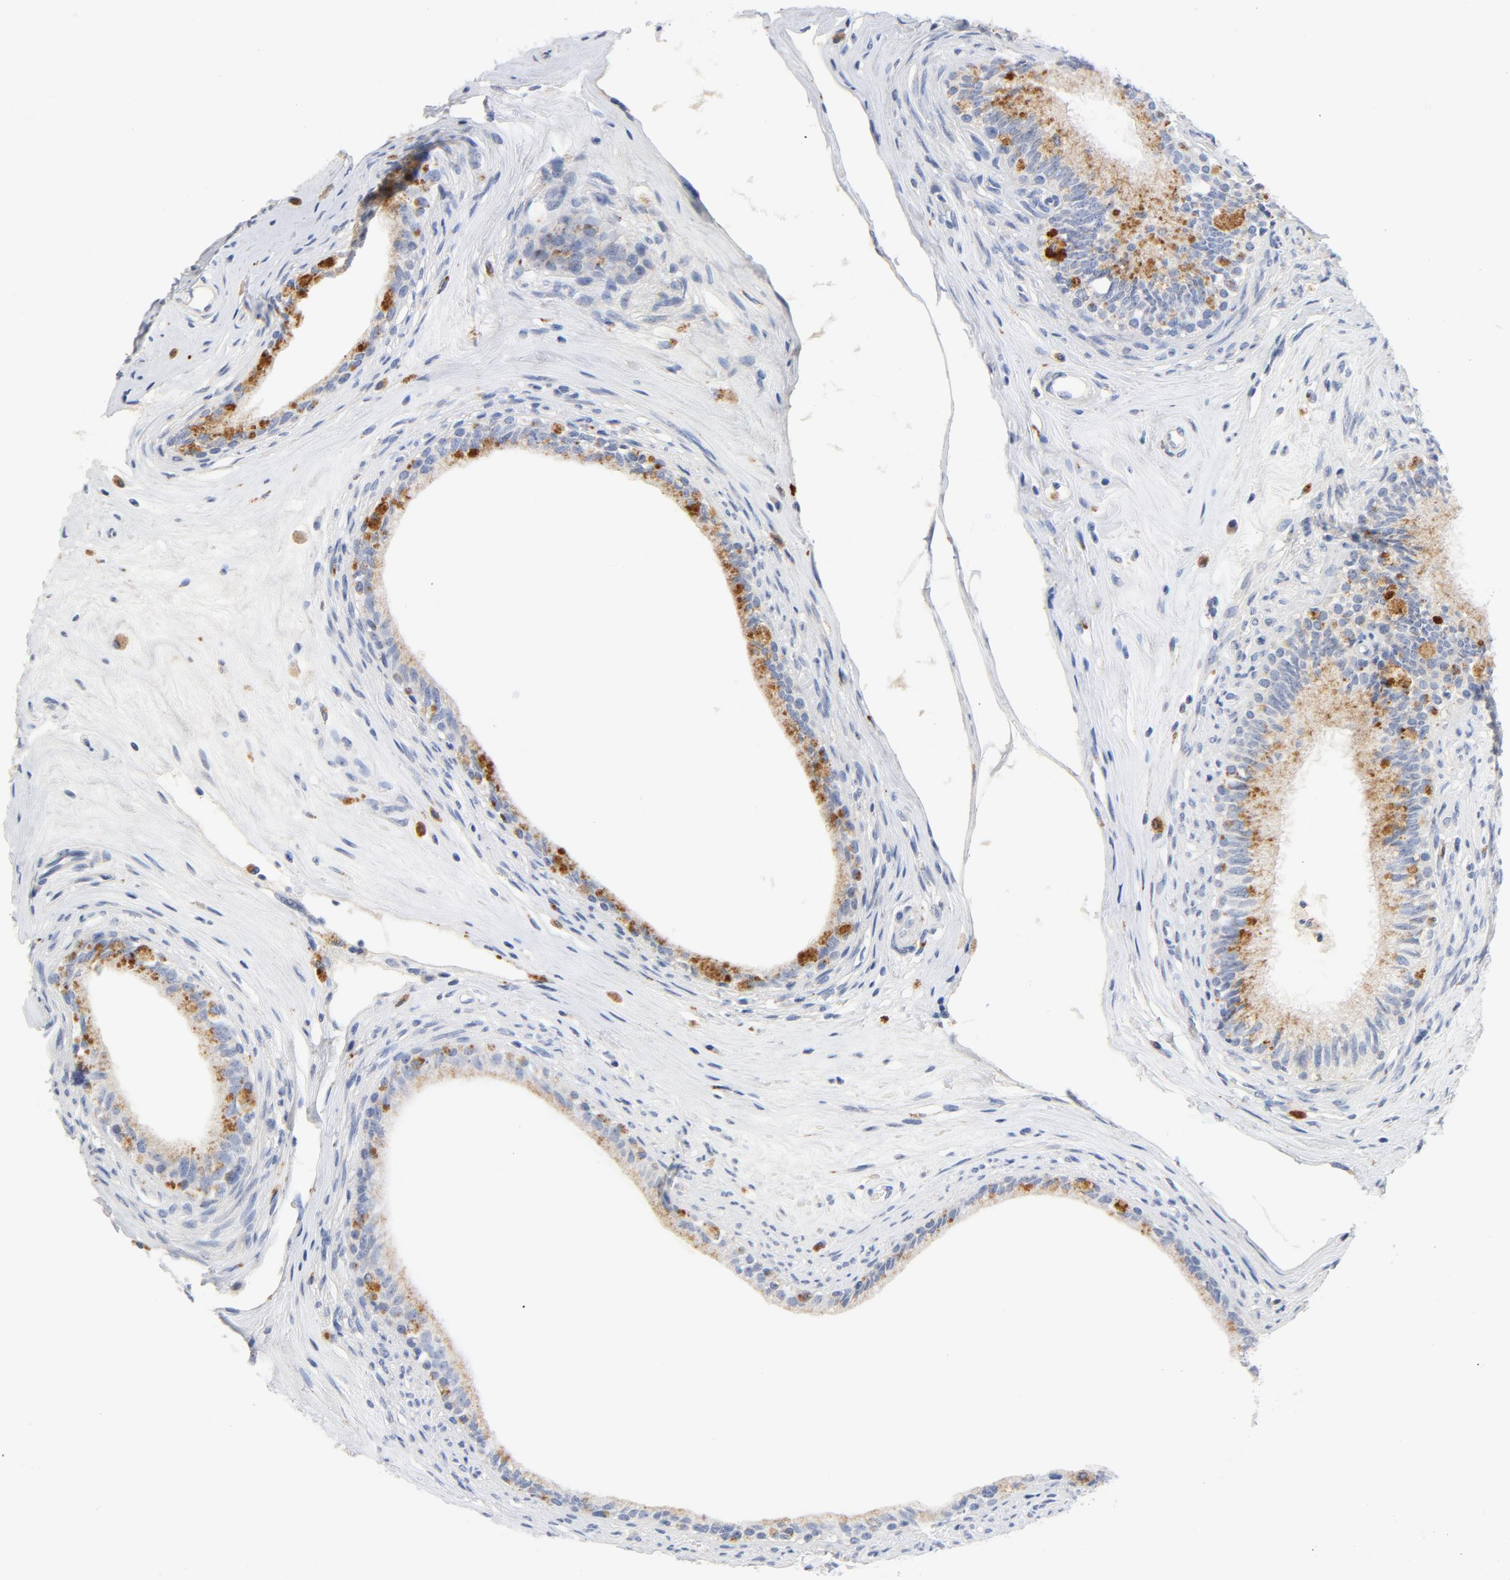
{"staining": {"intensity": "moderate", "quantity": "25%-75%", "location": "cytoplasmic/membranous"}, "tissue": "epididymis", "cell_type": "Glandular cells", "image_type": "normal", "snomed": [{"axis": "morphology", "description": "Normal tissue, NOS"}, {"axis": "morphology", "description": "Inflammation, NOS"}, {"axis": "topography", "description": "Epididymis"}], "caption": "Immunohistochemistry staining of normal epididymis, which displays medium levels of moderate cytoplasmic/membranous positivity in about 25%-75% of glandular cells indicating moderate cytoplasmic/membranous protein positivity. The staining was performed using DAB (brown) for protein detection and nuclei were counterstained in hematoxylin (blue).", "gene": "BIRC5", "patient": {"sex": "male", "age": 84}}